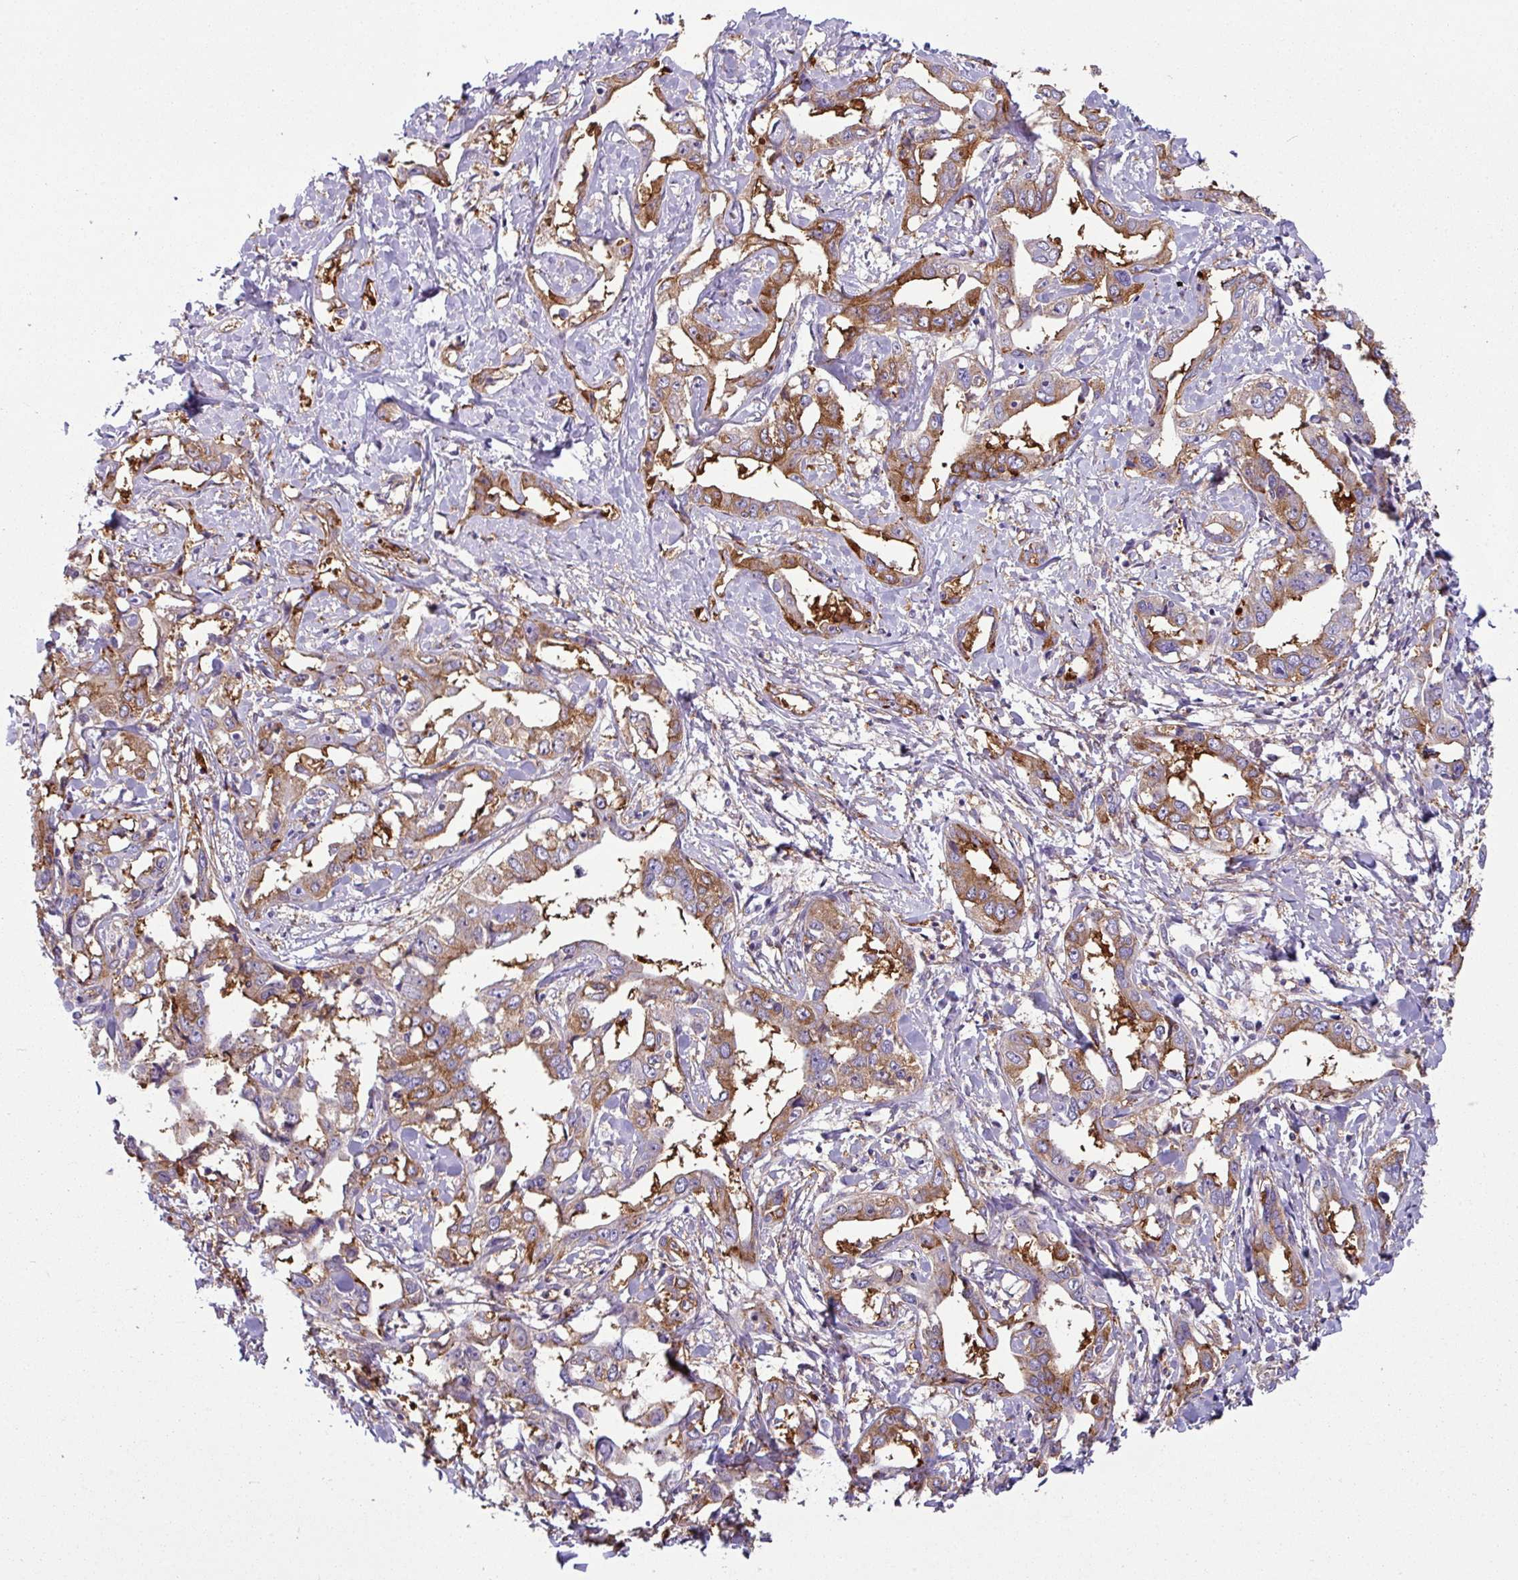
{"staining": {"intensity": "moderate", "quantity": "25%-75%", "location": "cytoplasmic/membranous"}, "tissue": "liver cancer", "cell_type": "Tumor cells", "image_type": "cancer", "snomed": [{"axis": "morphology", "description": "Cholangiocarcinoma"}, {"axis": "topography", "description": "Liver"}], "caption": "A brown stain highlights moderate cytoplasmic/membranous positivity of a protein in liver cancer tumor cells.", "gene": "XNDC1N", "patient": {"sex": "male", "age": 59}}